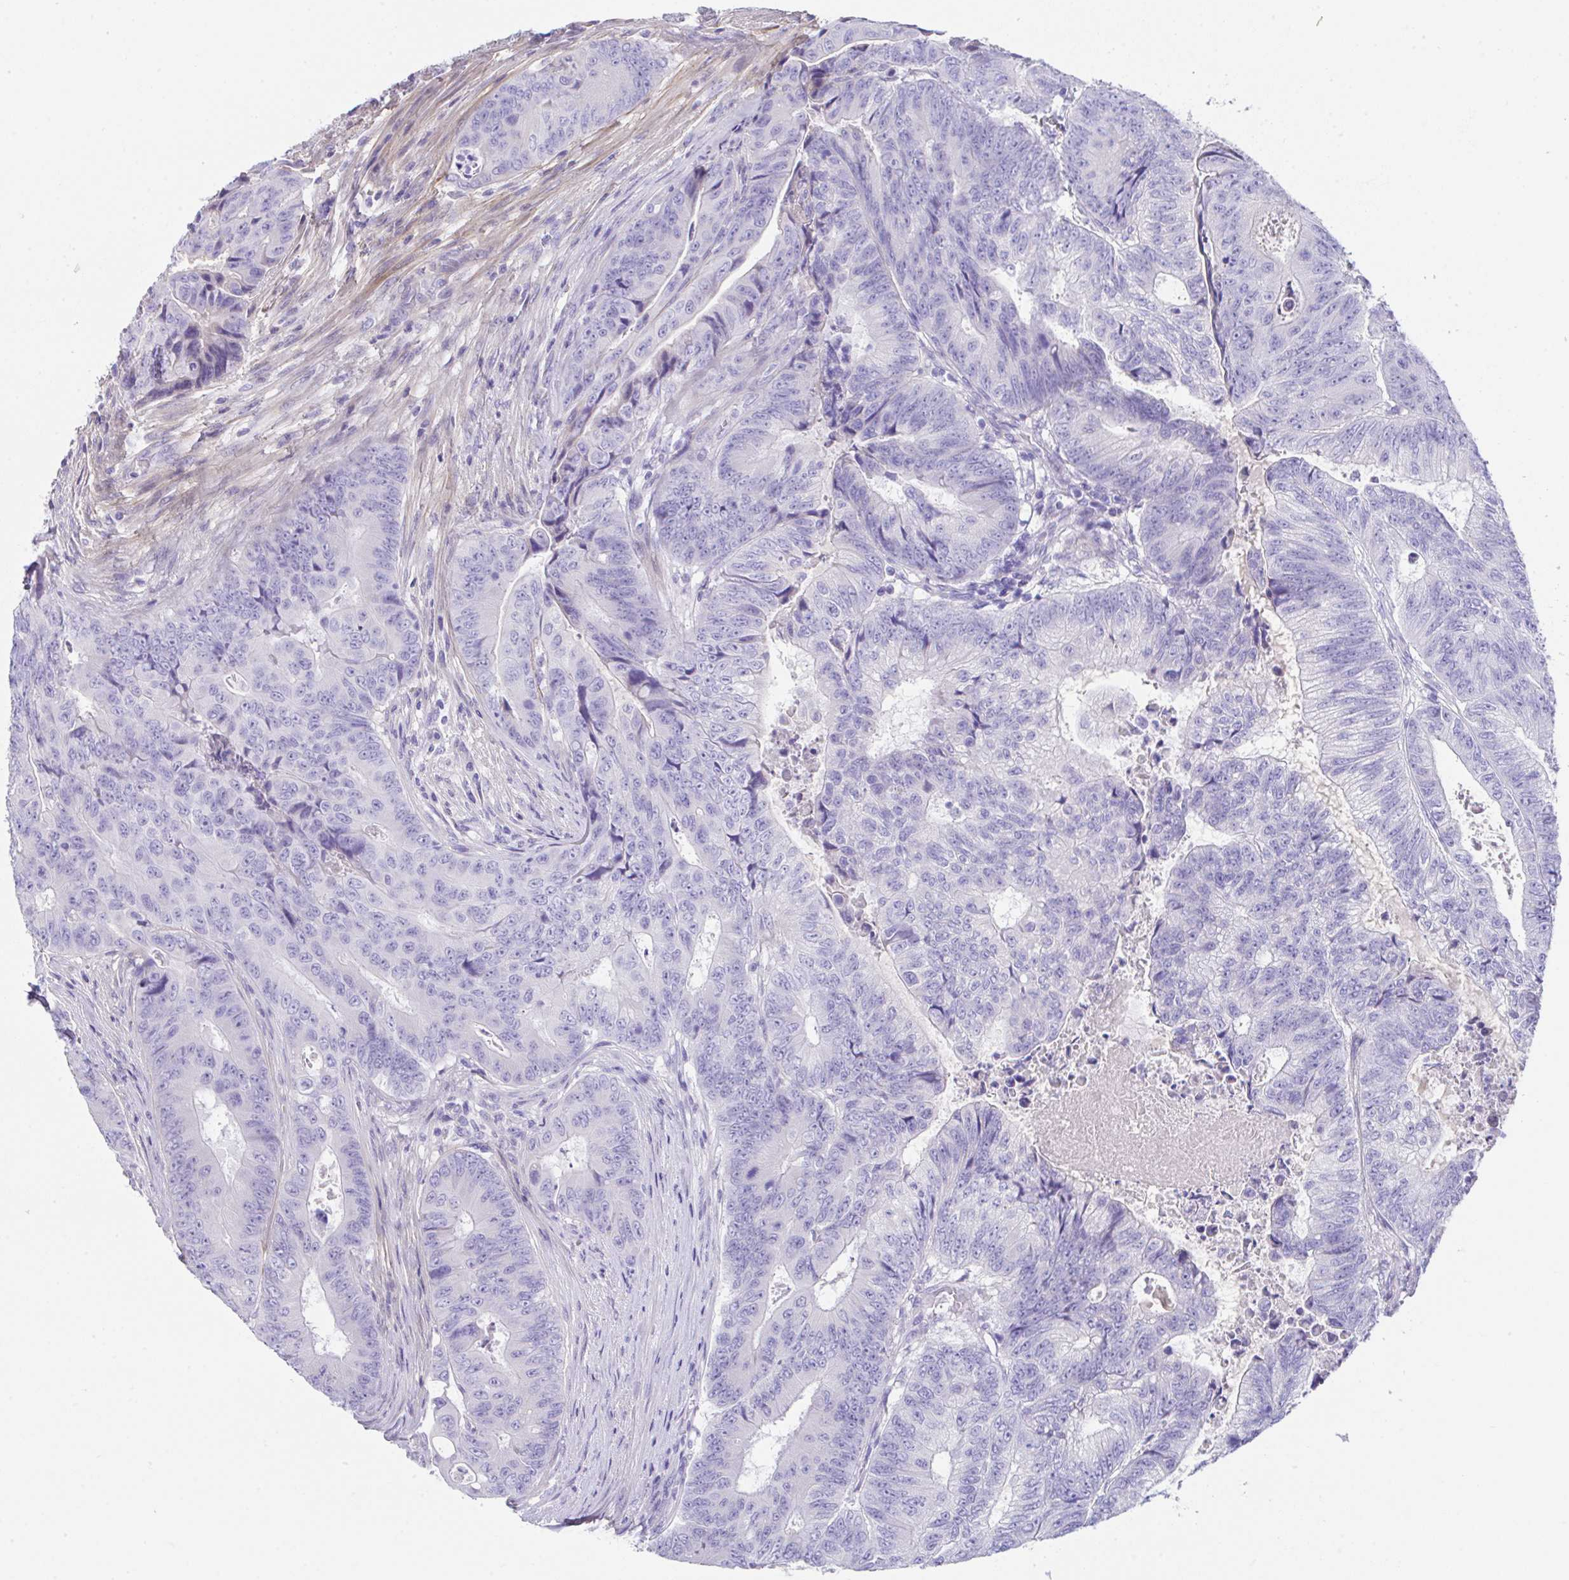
{"staining": {"intensity": "negative", "quantity": "none", "location": "none"}, "tissue": "colorectal cancer", "cell_type": "Tumor cells", "image_type": "cancer", "snomed": [{"axis": "morphology", "description": "Adenocarcinoma, NOS"}, {"axis": "topography", "description": "Colon"}], "caption": "Tumor cells are negative for protein expression in human colorectal cancer.", "gene": "SLC16A6", "patient": {"sex": "female", "age": 48}}